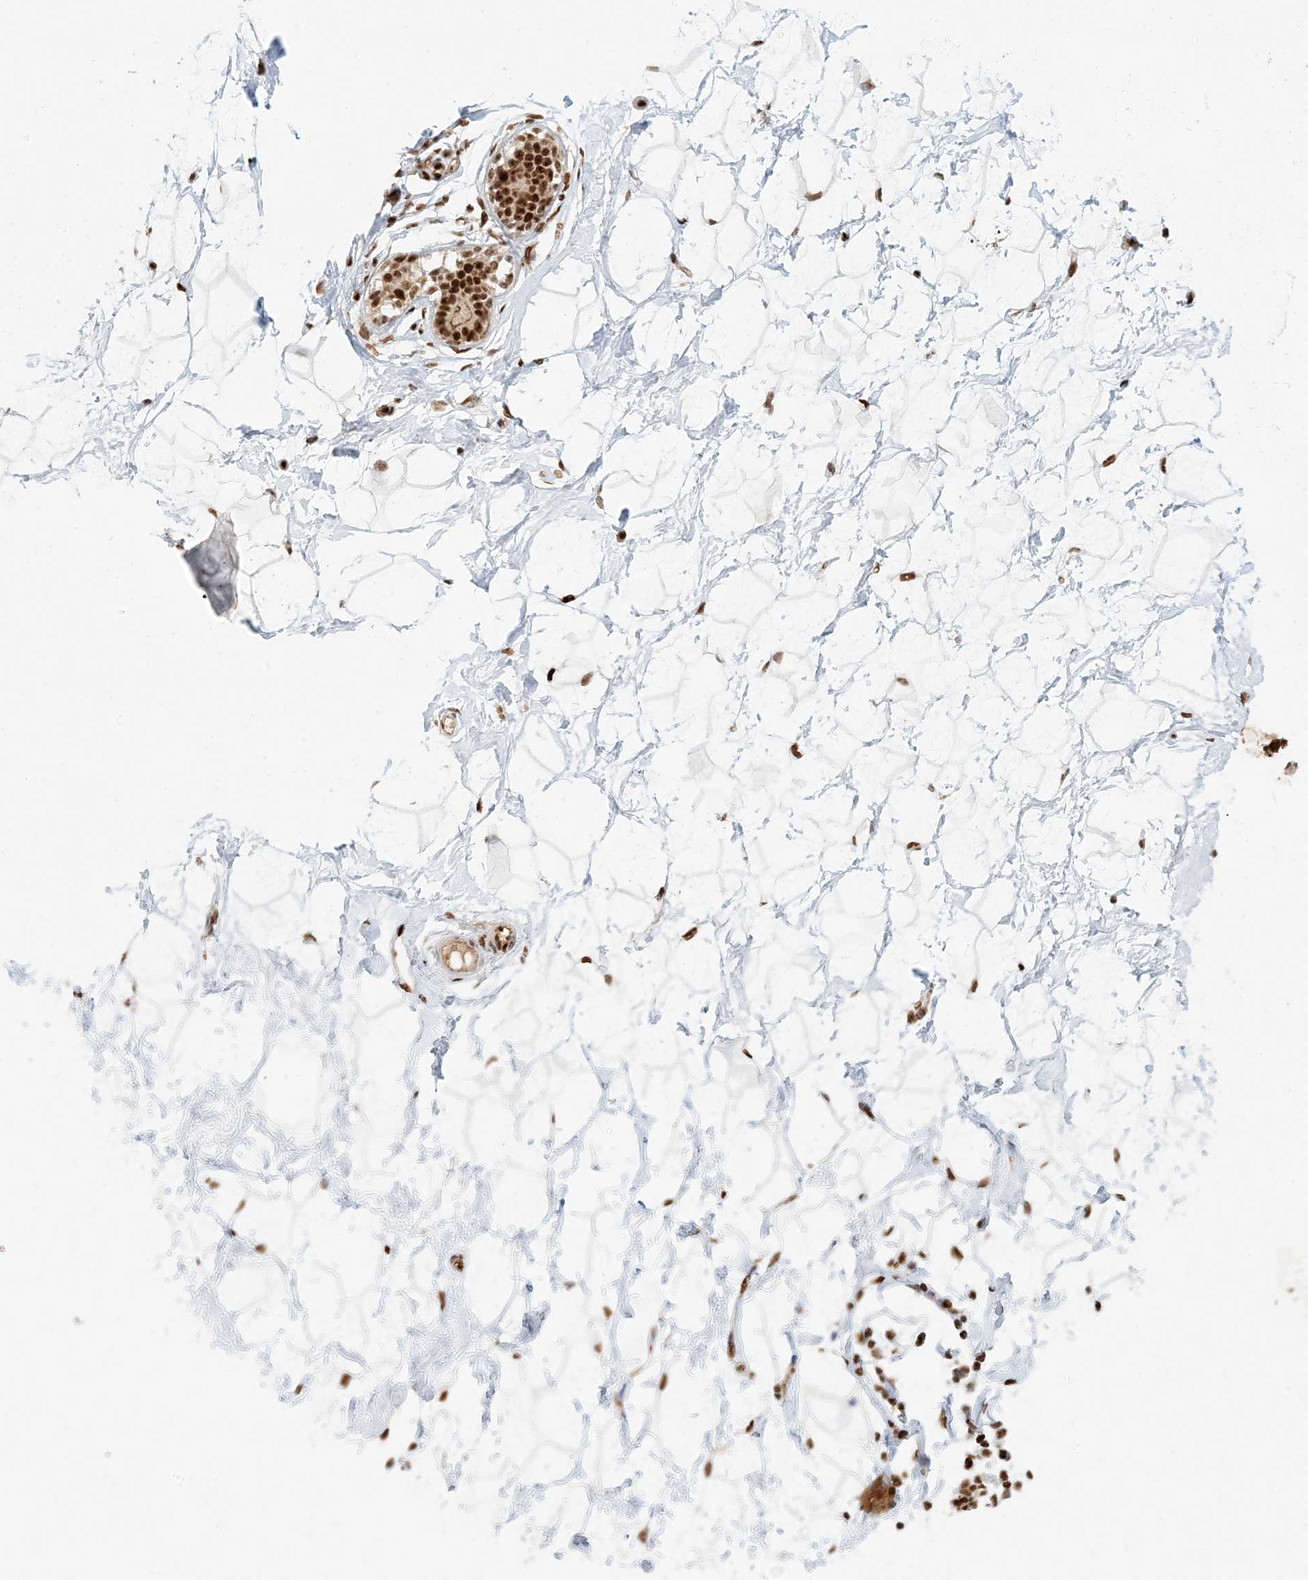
{"staining": {"intensity": "strong", "quantity": ">75%", "location": "nuclear"}, "tissue": "breast", "cell_type": "Adipocytes", "image_type": "normal", "snomed": [{"axis": "morphology", "description": "Normal tissue, NOS"}, {"axis": "morphology", "description": "Adenoma, NOS"}, {"axis": "topography", "description": "Breast"}], "caption": "High-power microscopy captured an immunohistochemistry (IHC) micrograph of normal breast, revealing strong nuclear positivity in about >75% of adipocytes. The protein is shown in brown color, while the nuclei are stained blue.", "gene": "CKS1B", "patient": {"sex": "female", "age": 23}}